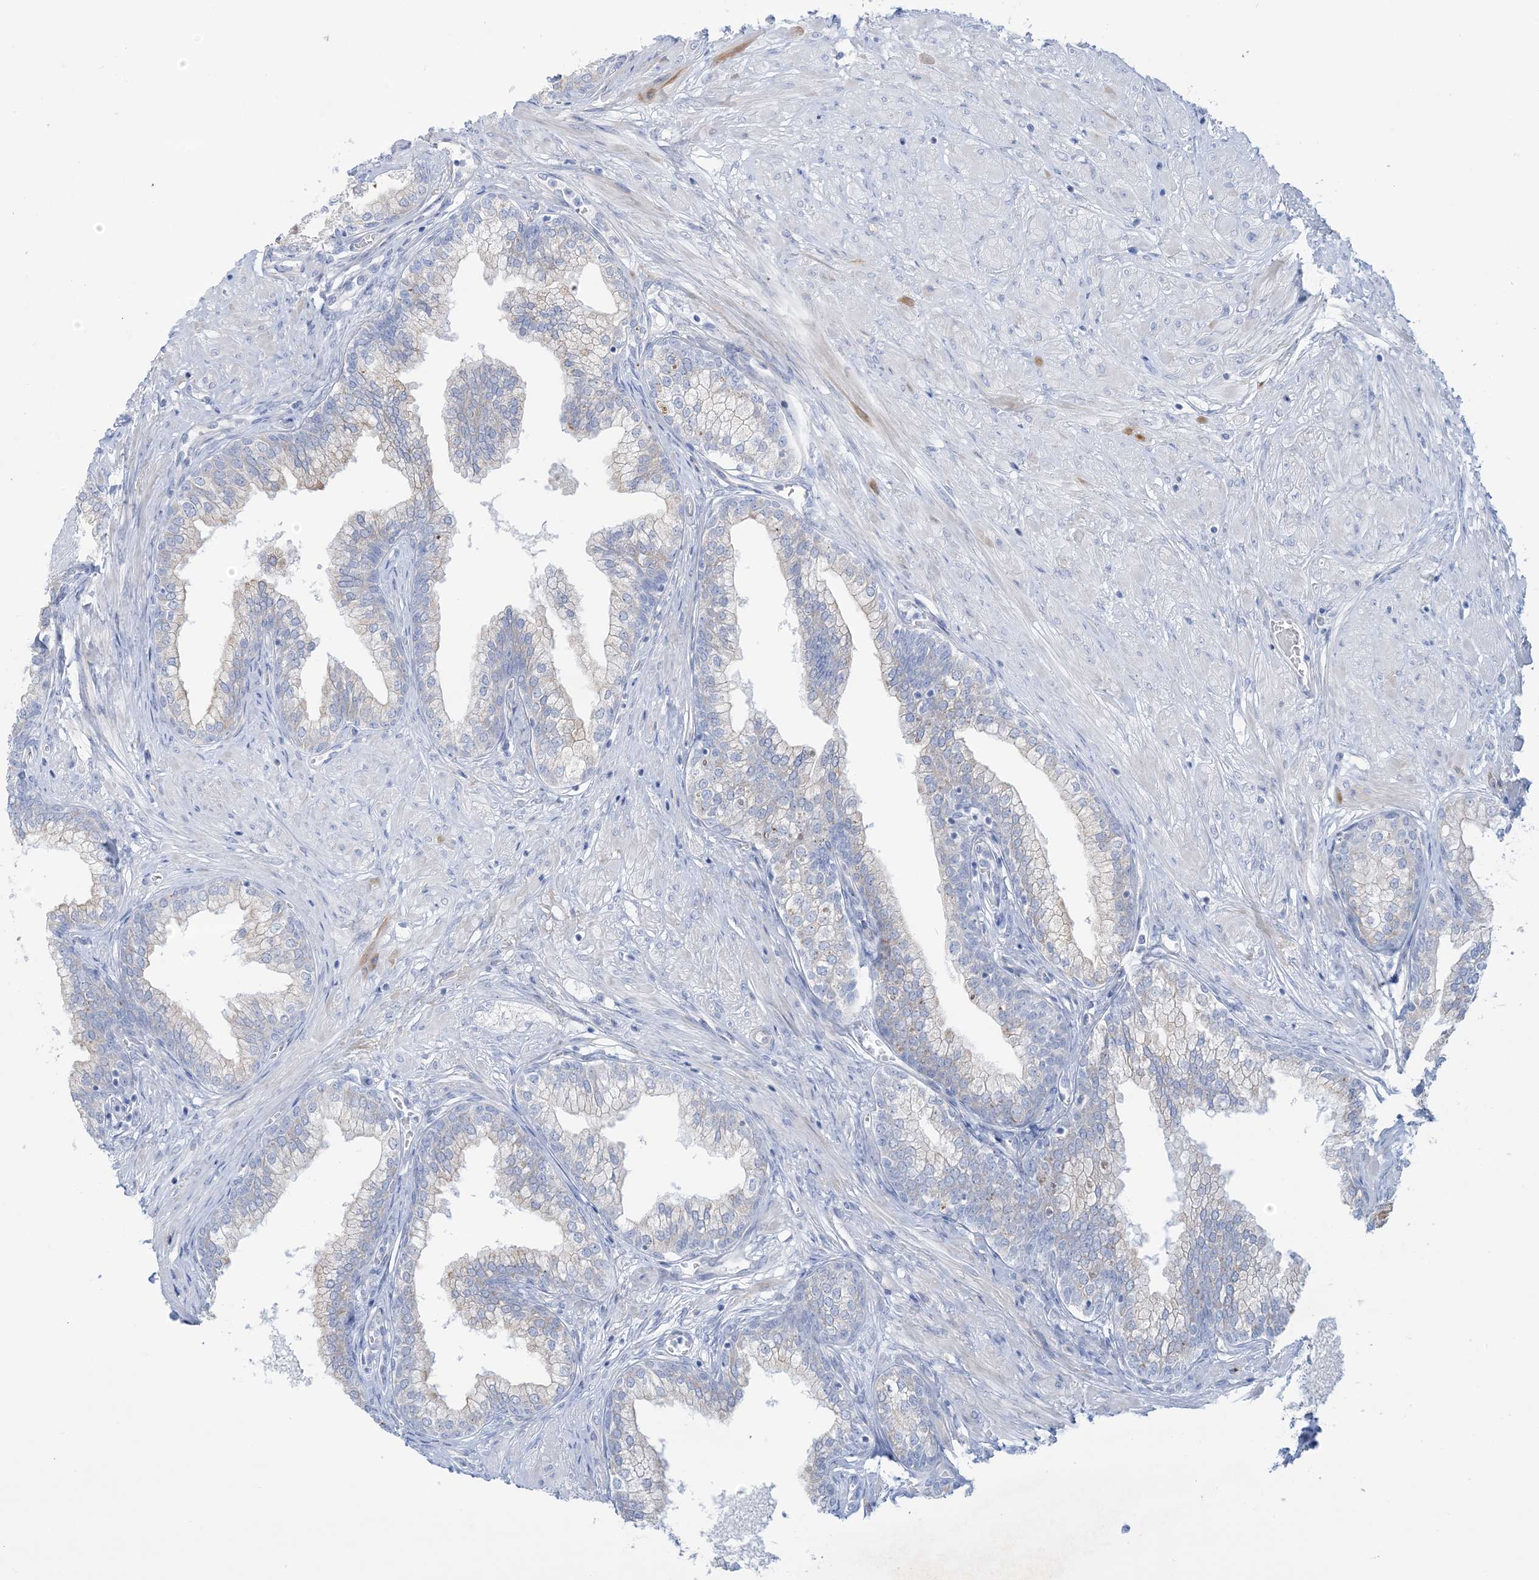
{"staining": {"intensity": "weak", "quantity": "<25%", "location": "cytoplasmic/membranous"}, "tissue": "prostate", "cell_type": "Glandular cells", "image_type": "normal", "snomed": [{"axis": "morphology", "description": "Normal tissue, NOS"}, {"axis": "morphology", "description": "Urothelial carcinoma, Low grade"}, {"axis": "topography", "description": "Urinary bladder"}, {"axis": "topography", "description": "Prostate"}], "caption": "Immunohistochemistry (IHC) micrograph of normal prostate stained for a protein (brown), which reveals no positivity in glandular cells.", "gene": "ATP11C", "patient": {"sex": "male", "age": 60}}